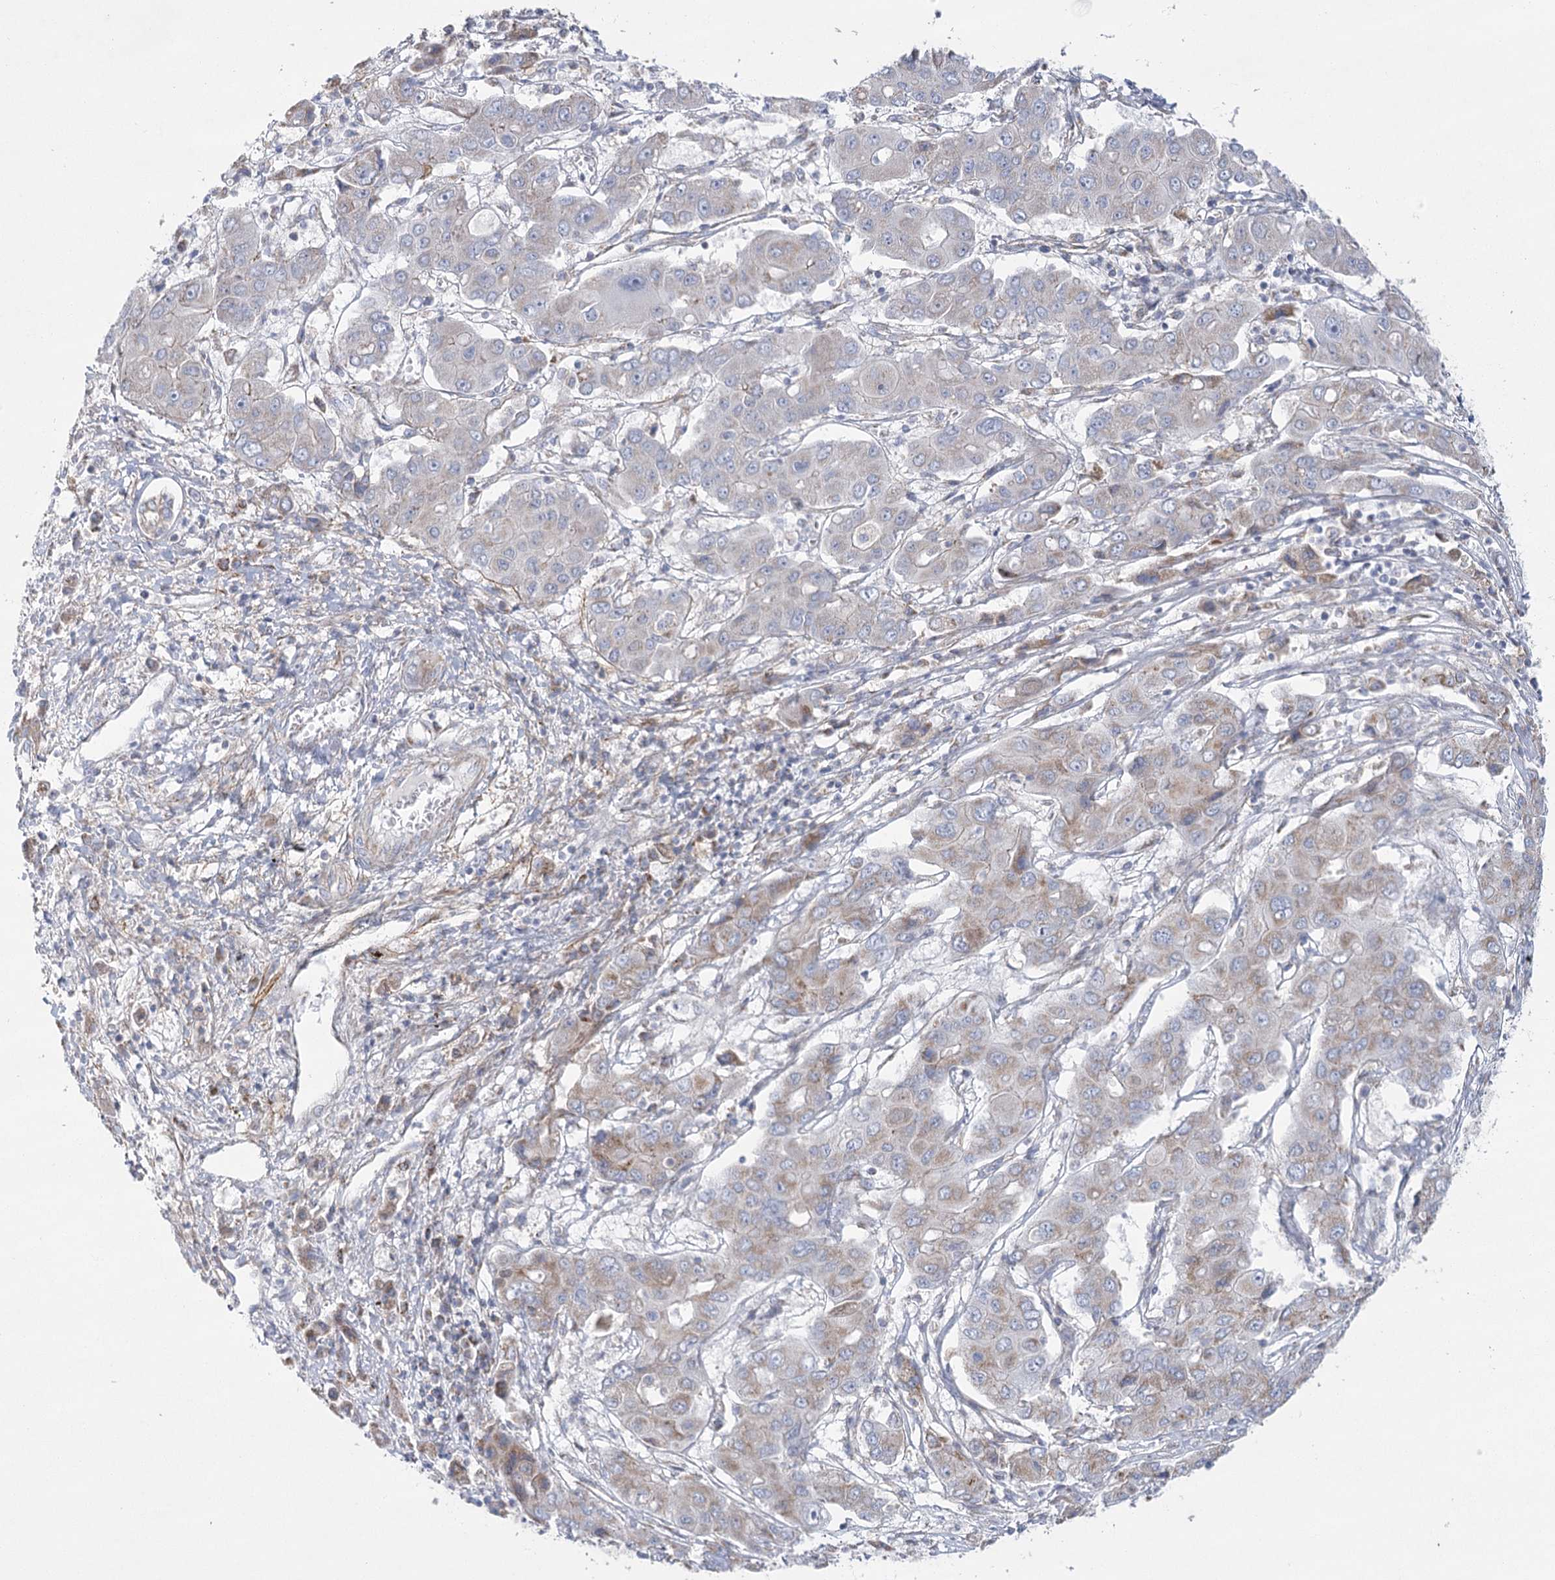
{"staining": {"intensity": "weak", "quantity": "<25%", "location": "cytoplasmic/membranous"}, "tissue": "liver cancer", "cell_type": "Tumor cells", "image_type": "cancer", "snomed": [{"axis": "morphology", "description": "Cholangiocarcinoma"}, {"axis": "topography", "description": "Liver"}], "caption": "Photomicrograph shows no protein expression in tumor cells of cholangiocarcinoma (liver) tissue.", "gene": "SNX7", "patient": {"sex": "male", "age": 67}}